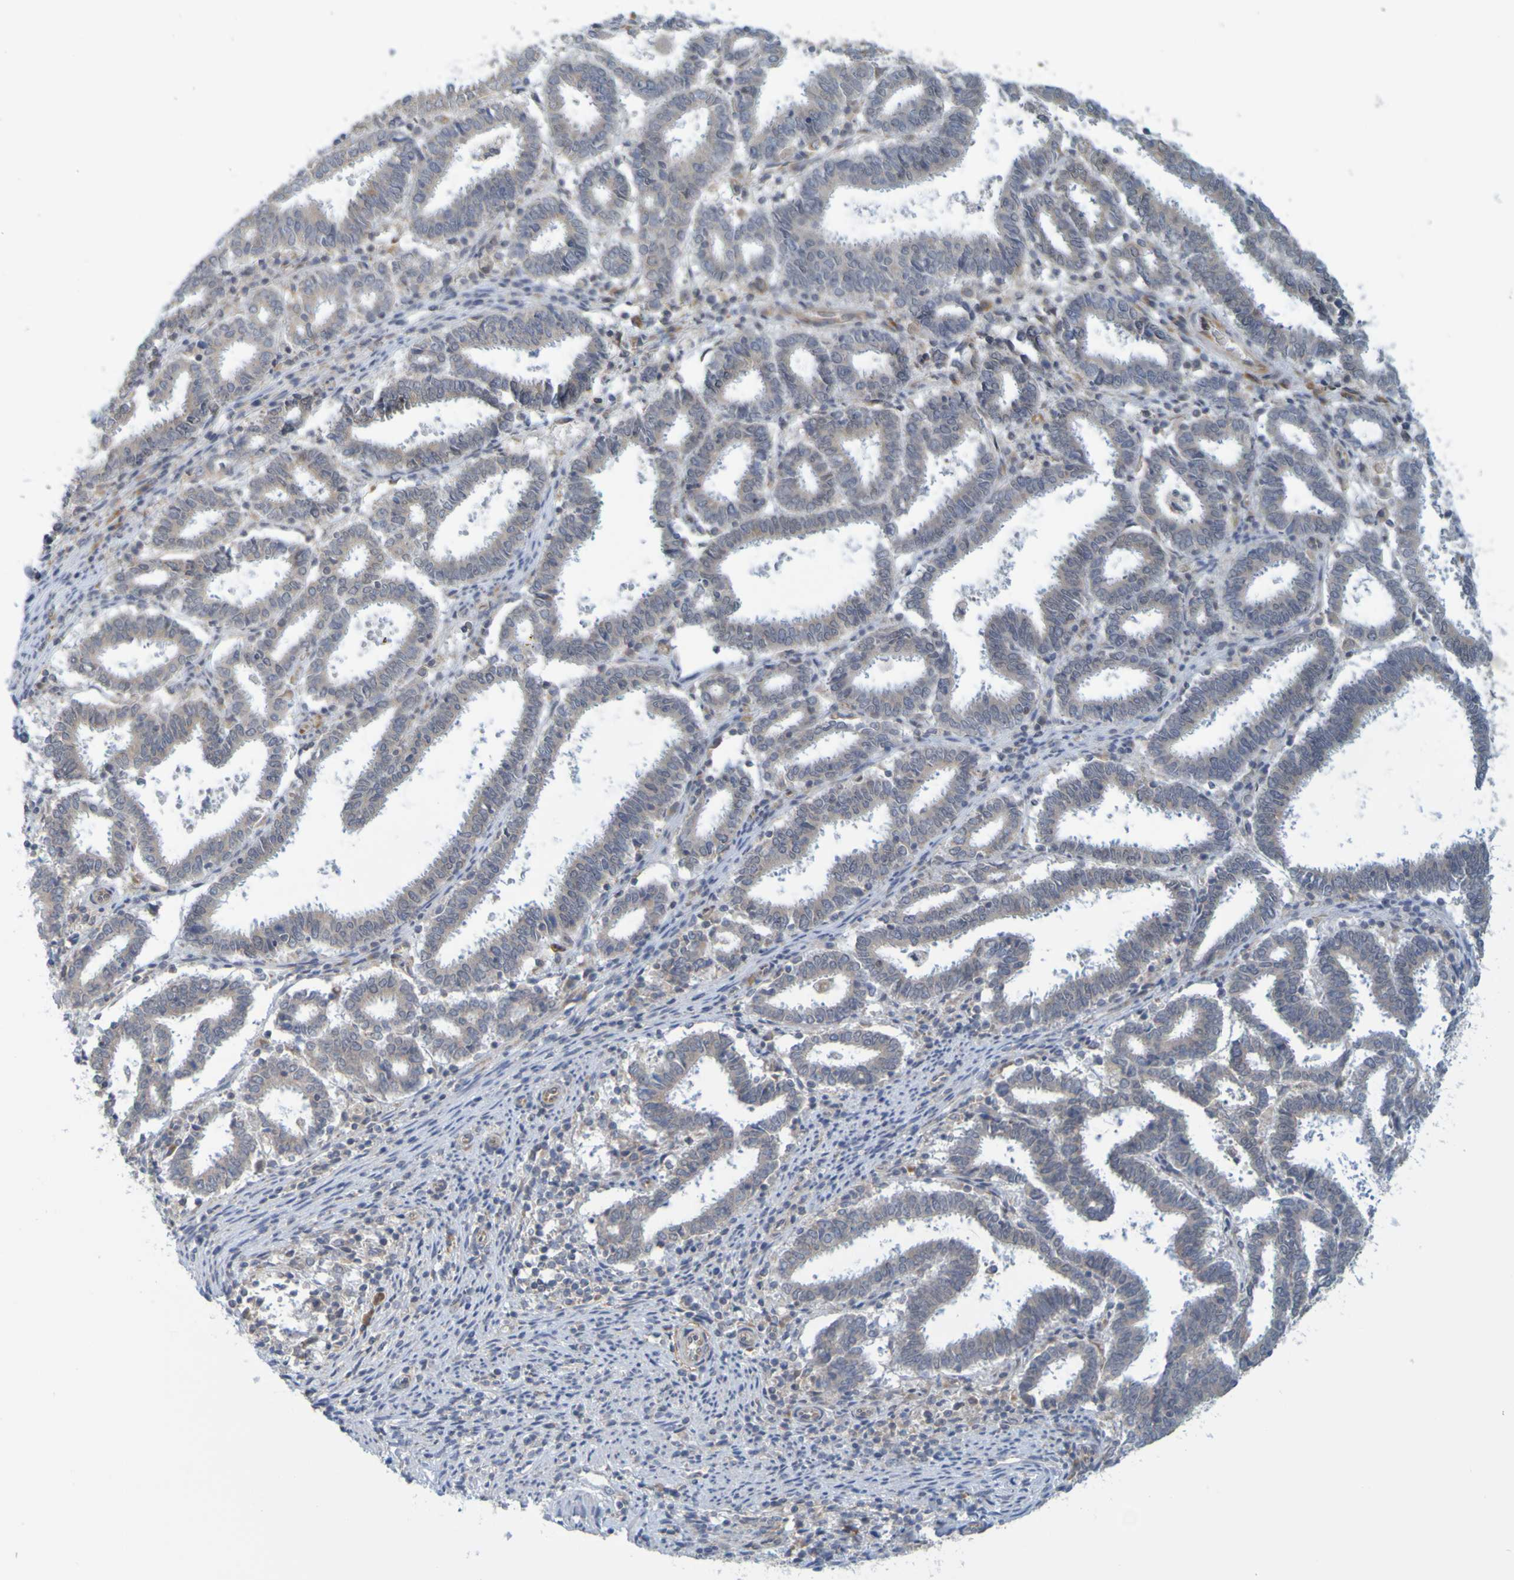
{"staining": {"intensity": "weak", "quantity": ">75%", "location": "cytoplasmic/membranous"}, "tissue": "endometrial cancer", "cell_type": "Tumor cells", "image_type": "cancer", "snomed": [{"axis": "morphology", "description": "Adenocarcinoma, NOS"}, {"axis": "topography", "description": "Uterus"}], "caption": "Protein staining demonstrates weak cytoplasmic/membranous positivity in about >75% of tumor cells in adenocarcinoma (endometrial).", "gene": "MOGS", "patient": {"sex": "female", "age": 83}}